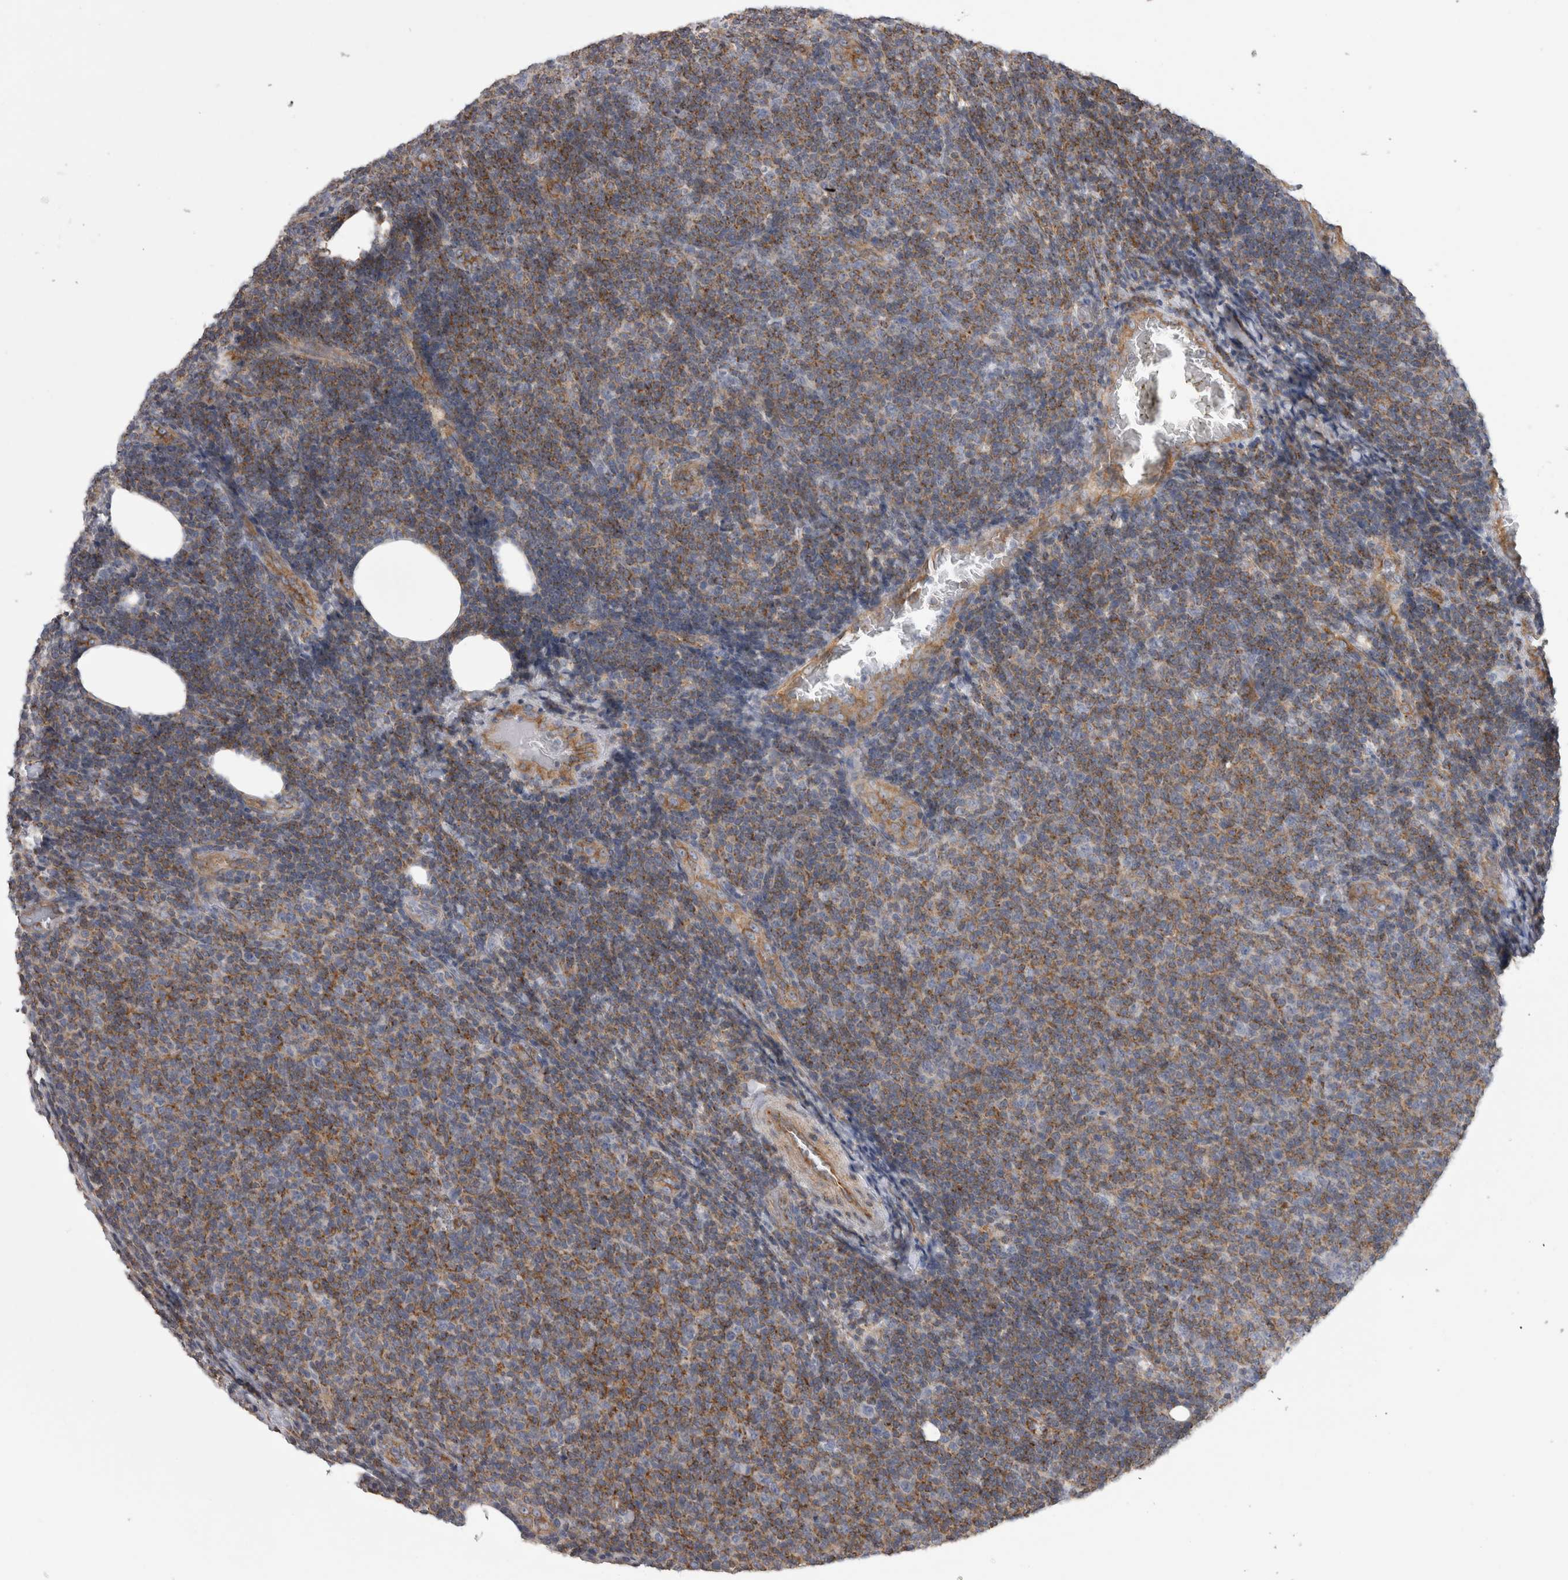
{"staining": {"intensity": "moderate", "quantity": ">75%", "location": "cytoplasmic/membranous"}, "tissue": "lymphoma", "cell_type": "Tumor cells", "image_type": "cancer", "snomed": [{"axis": "morphology", "description": "Malignant lymphoma, non-Hodgkin's type, Low grade"}, {"axis": "topography", "description": "Lymph node"}], "caption": "An immunohistochemistry (IHC) micrograph of neoplastic tissue is shown. Protein staining in brown highlights moderate cytoplasmic/membranous positivity in low-grade malignant lymphoma, non-Hodgkin's type within tumor cells.", "gene": "ATXN3", "patient": {"sex": "male", "age": 66}}